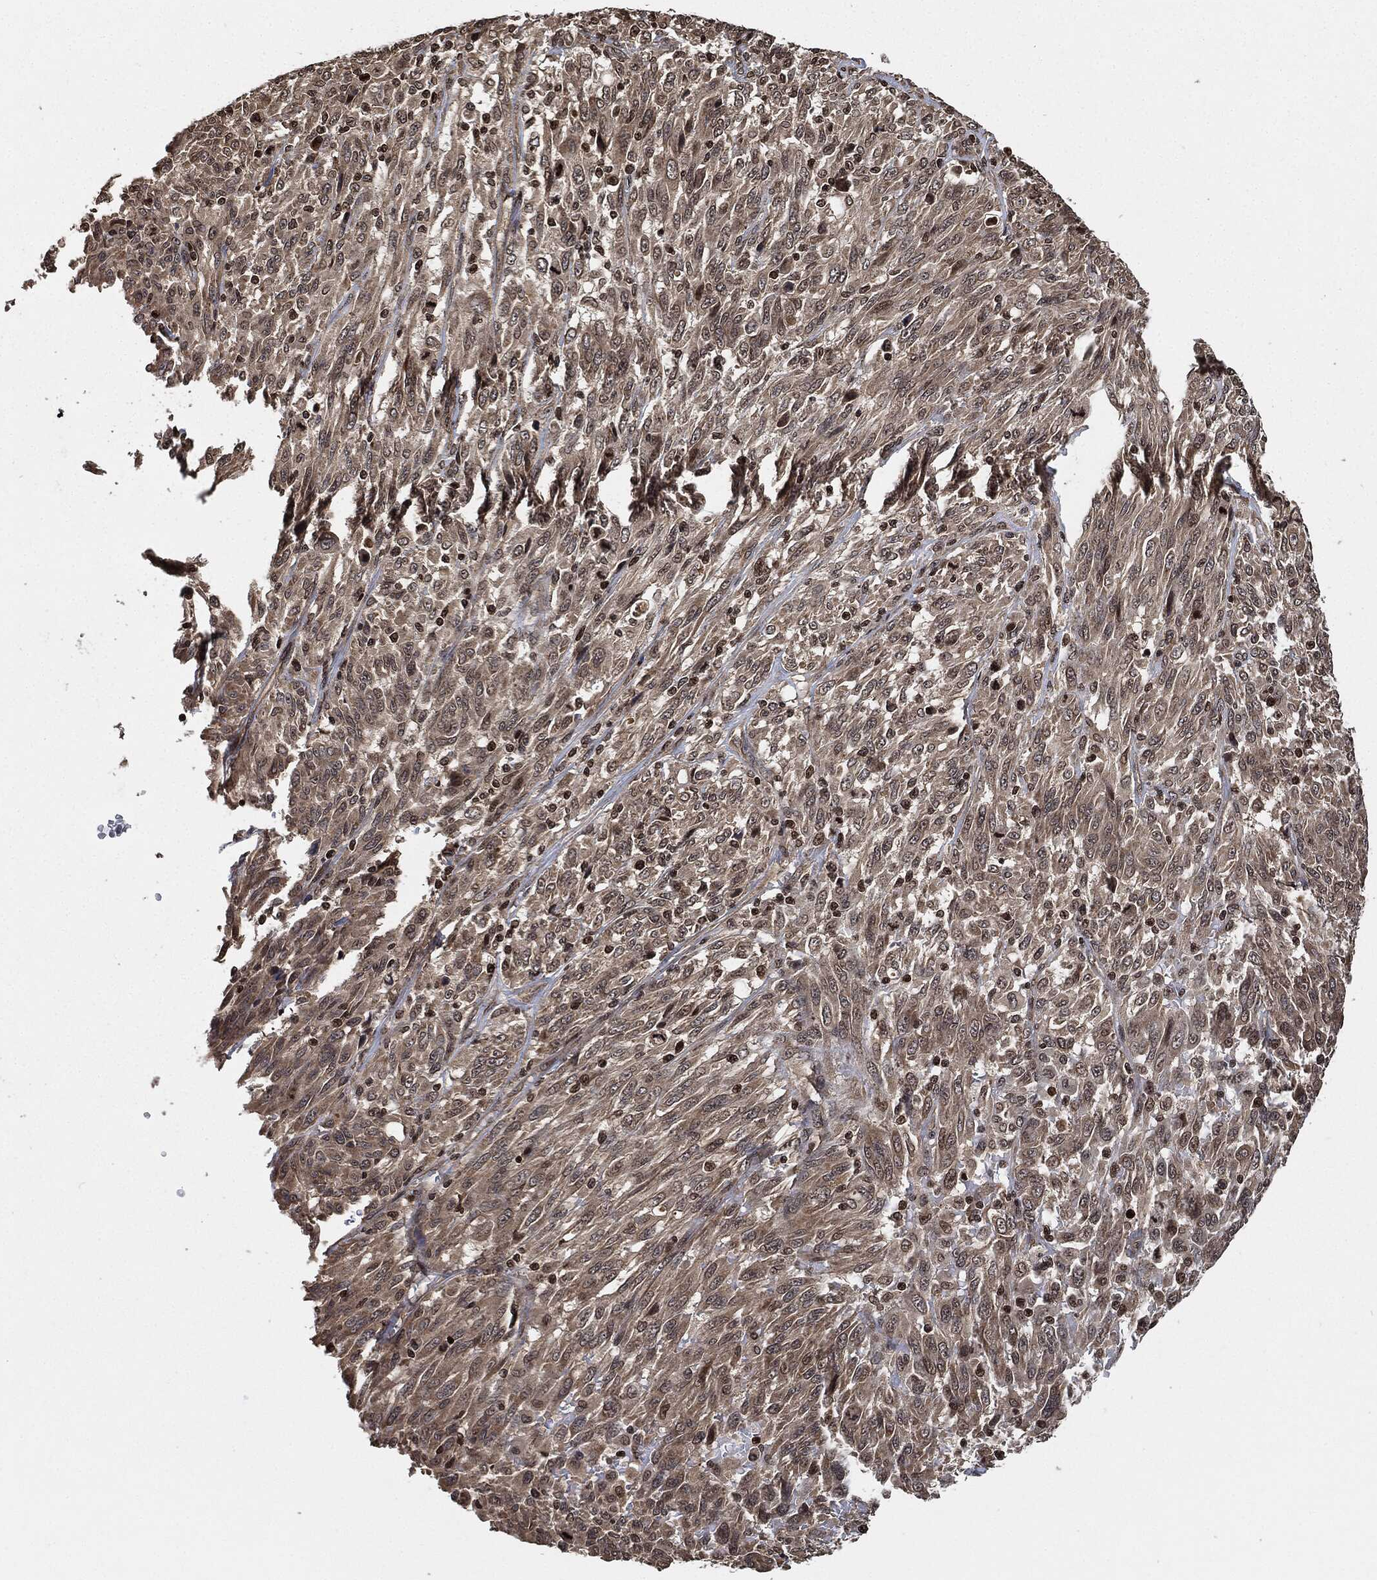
{"staining": {"intensity": "negative", "quantity": "none", "location": "none"}, "tissue": "melanoma", "cell_type": "Tumor cells", "image_type": "cancer", "snomed": [{"axis": "morphology", "description": "Malignant melanoma, NOS"}, {"axis": "topography", "description": "Skin"}], "caption": "Image shows no significant protein positivity in tumor cells of melanoma.", "gene": "PDK1", "patient": {"sex": "female", "age": 91}}